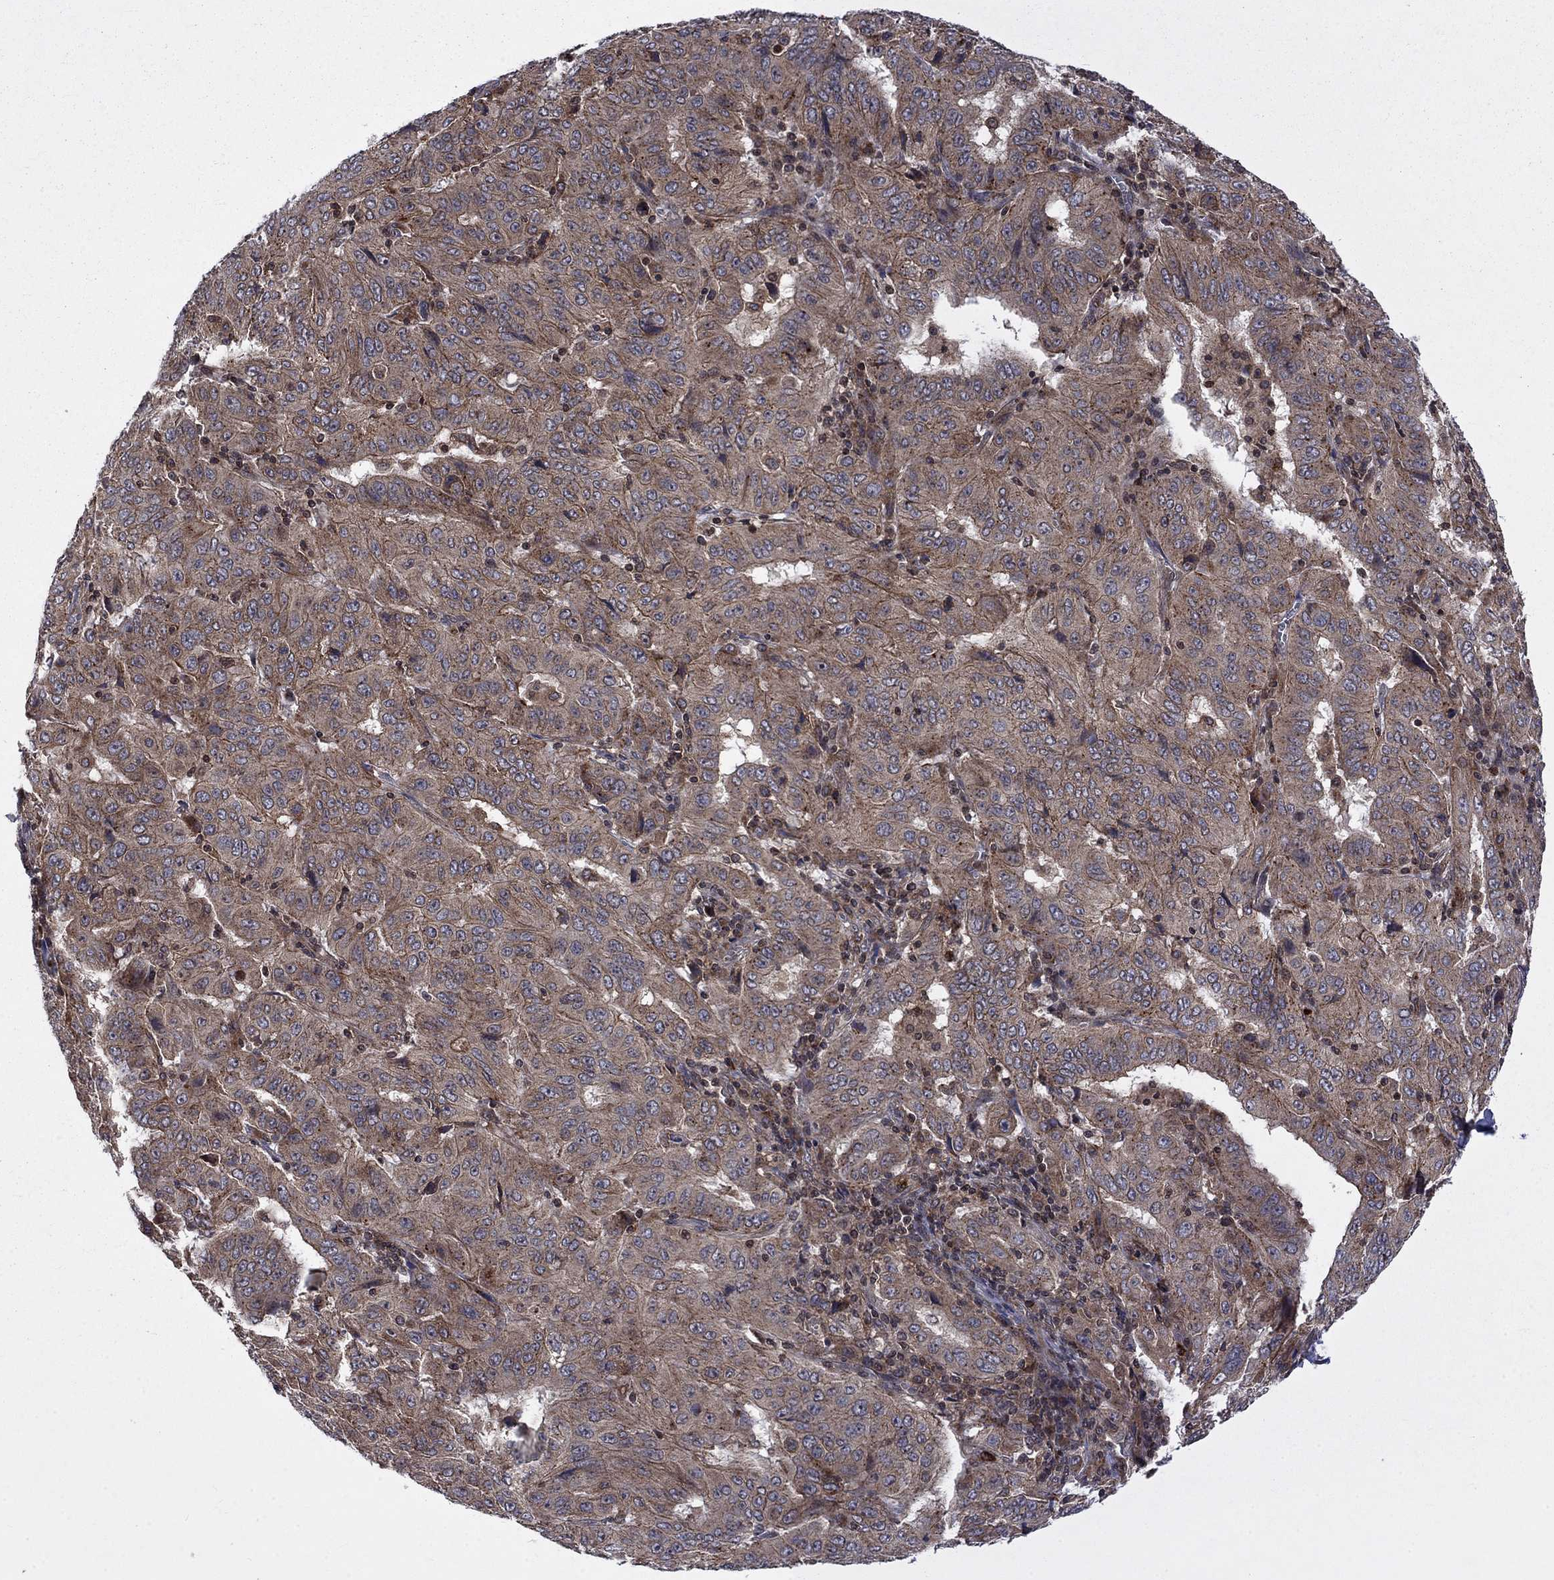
{"staining": {"intensity": "weak", "quantity": ">75%", "location": "cytoplasmic/membranous"}, "tissue": "pancreatic cancer", "cell_type": "Tumor cells", "image_type": "cancer", "snomed": [{"axis": "morphology", "description": "Adenocarcinoma, NOS"}, {"axis": "topography", "description": "Pancreas"}], "caption": "Tumor cells show low levels of weak cytoplasmic/membranous staining in about >75% of cells in pancreatic cancer. The protein of interest is stained brown, and the nuclei are stained in blue (DAB (3,3'-diaminobenzidine) IHC with brightfield microscopy, high magnification).", "gene": "TMEM33", "patient": {"sex": "male", "age": 63}}